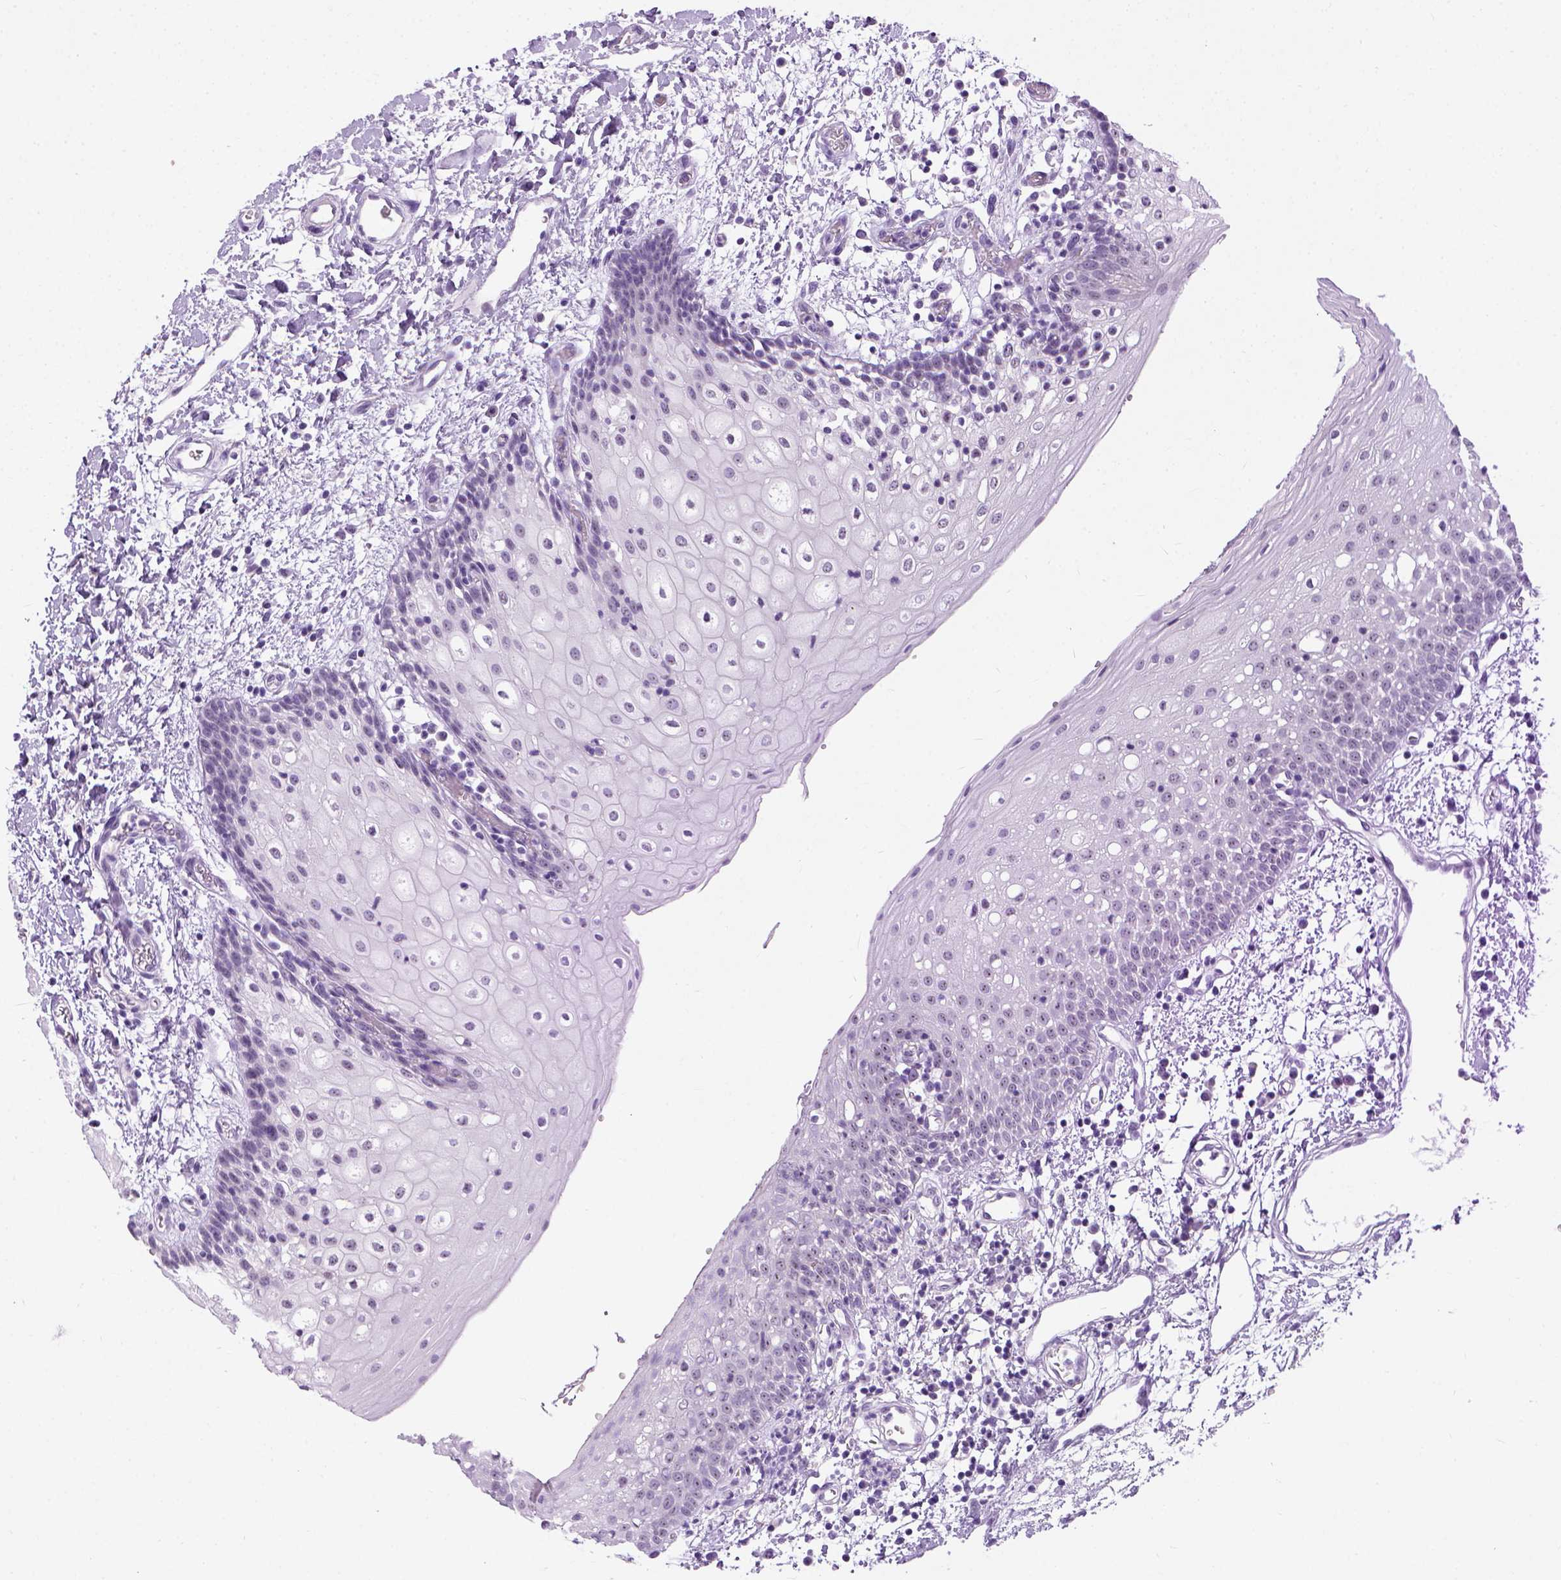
{"staining": {"intensity": "negative", "quantity": "none", "location": "none"}, "tissue": "oral mucosa", "cell_type": "Squamous epithelial cells", "image_type": "normal", "snomed": [{"axis": "morphology", "description": "Normal tissue, NOS"}, {"axis": "topography", "description": "Oral tissue"}], "caption": "DAB immunohistochemical staining of unremarkable human oral mucosa displays no significant expression in squamous epithelial cells.", "gene": "UTP4", "patient": {"sex": "female", "age": 43}}